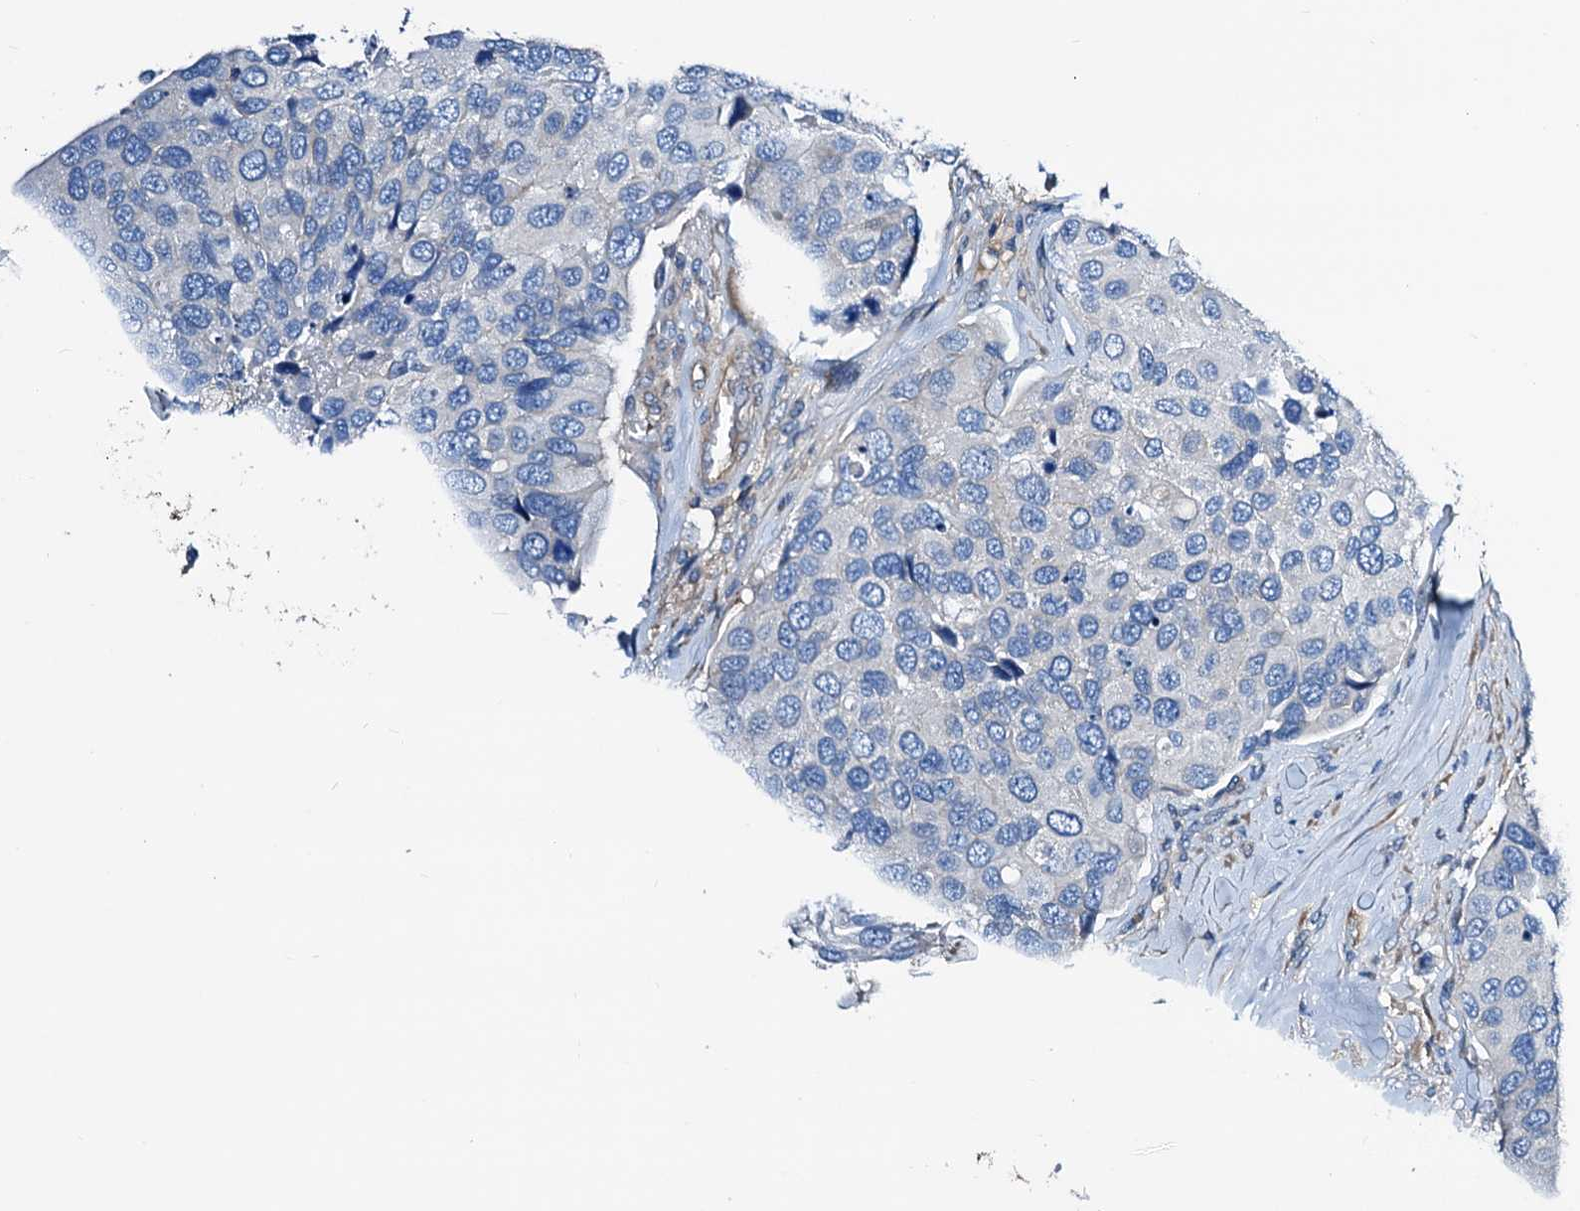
{"staining": {"intensity": "negative", "quantity": "none", "location": "none"}, "tissue": "urothelial cancer", "cell_type": "Tumor cells", "image_type": "cancer", "snomed": [{"axis": "morphology", "description": "Urothelial carcinoma, High grade"}, {"axis": "topography", "description": "Urinary bladder"}], "caption": "Immunohistochemistry (IHC) image of neoplastic tissue: human high-grade urothelial carcinoma stained with DAB reveals no significant protein positivity in tumor cells.", "gene": "GCOM1", "patient": {"sex": "male", "age": 74}}